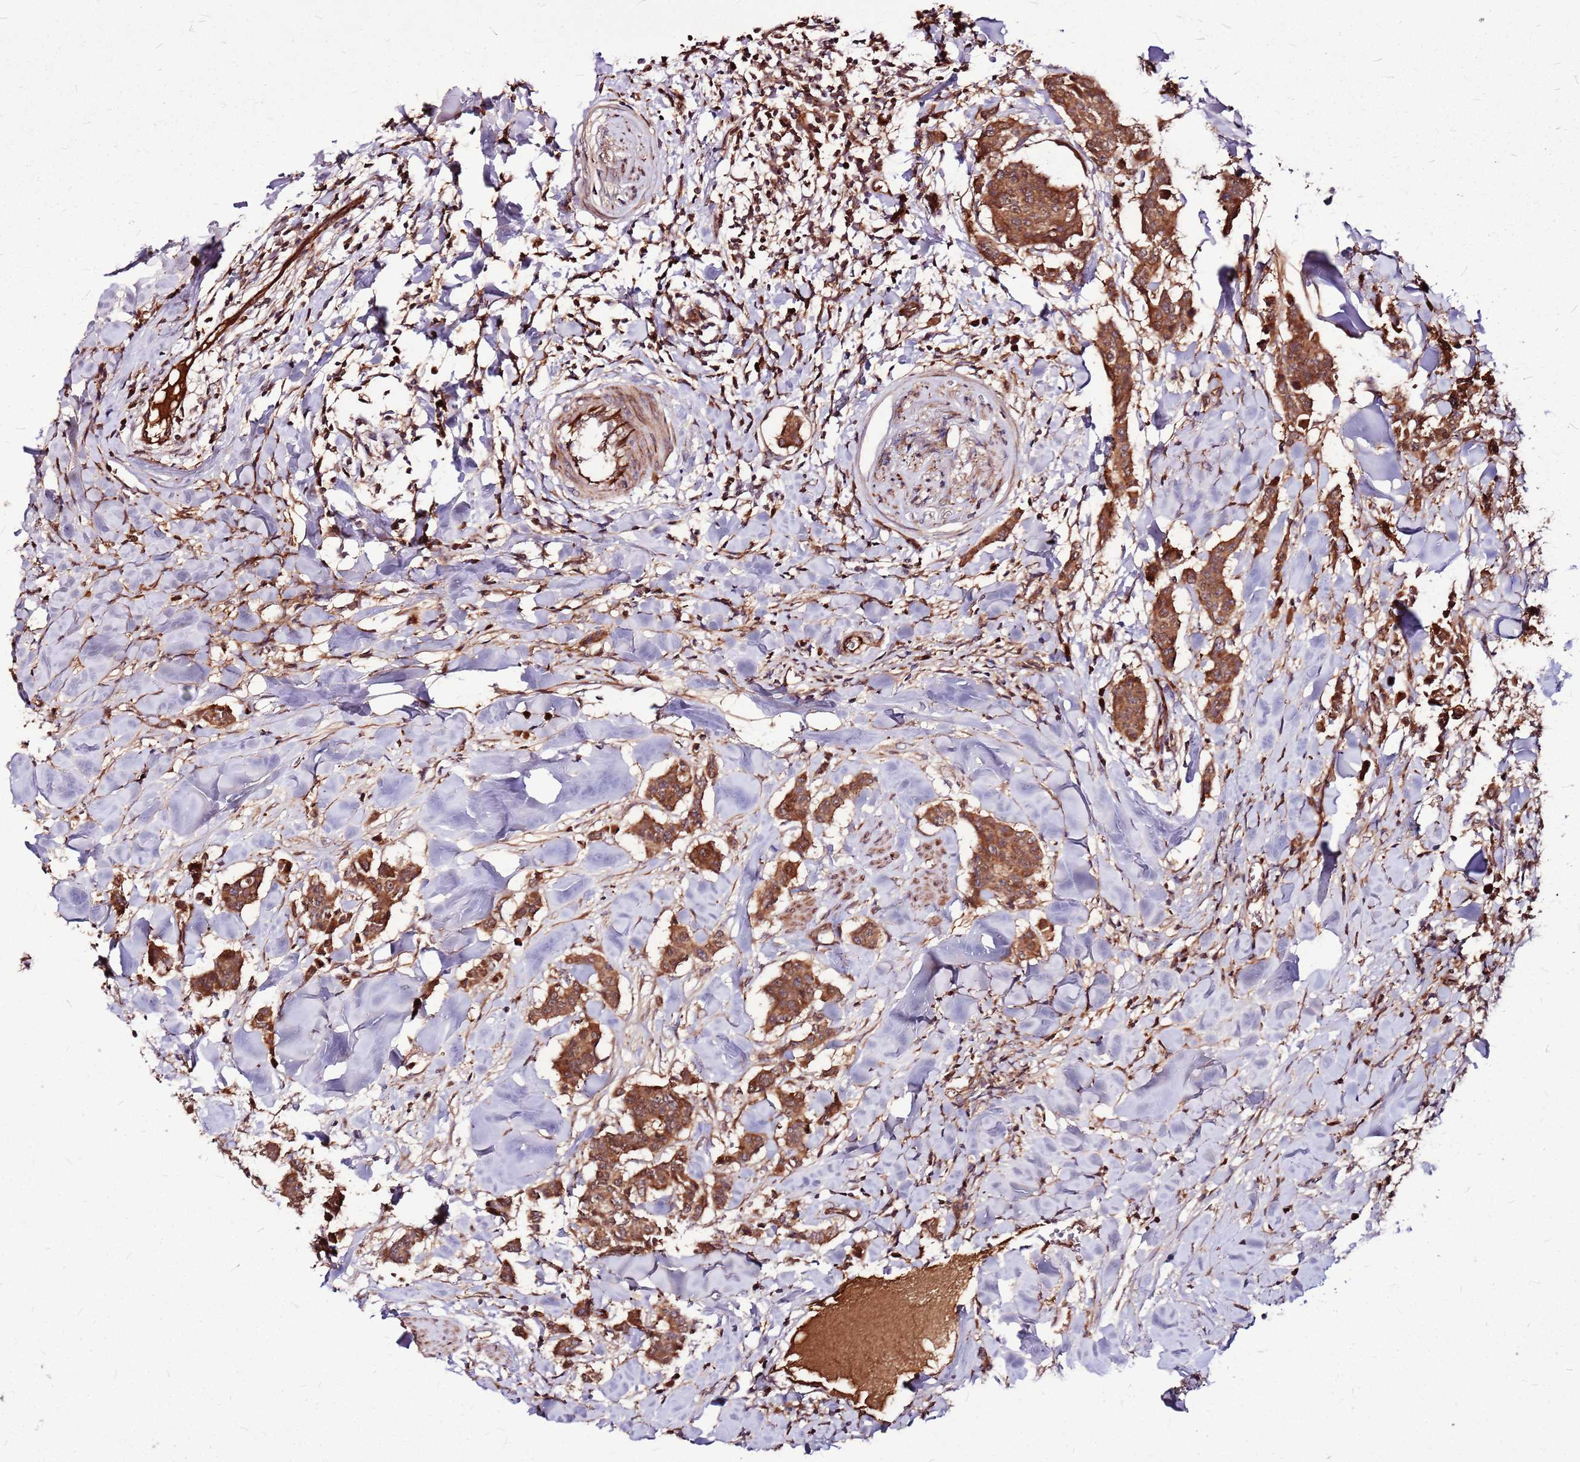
{"staining": {"intensity": "moderate", "quantity": ">75%", "location": "cytoplasmic/membranous"}, "tissue": "breast cancer", "cell_type": "Tumor cells", "image_type": "cancer", "snomed": [{"axis": "morphology", "description": "Duct carcinoma"}, {"axis": "topography", "description": "Breast"}], "caption": "Immunohistochemical staining of breast cancer displays medium levels of moderate cytoplasmic/membranous protein positivity in about >75% of tumor cells.", "gene": "LYPLAL1", "patient": {"sex": "female", "age": 40}}